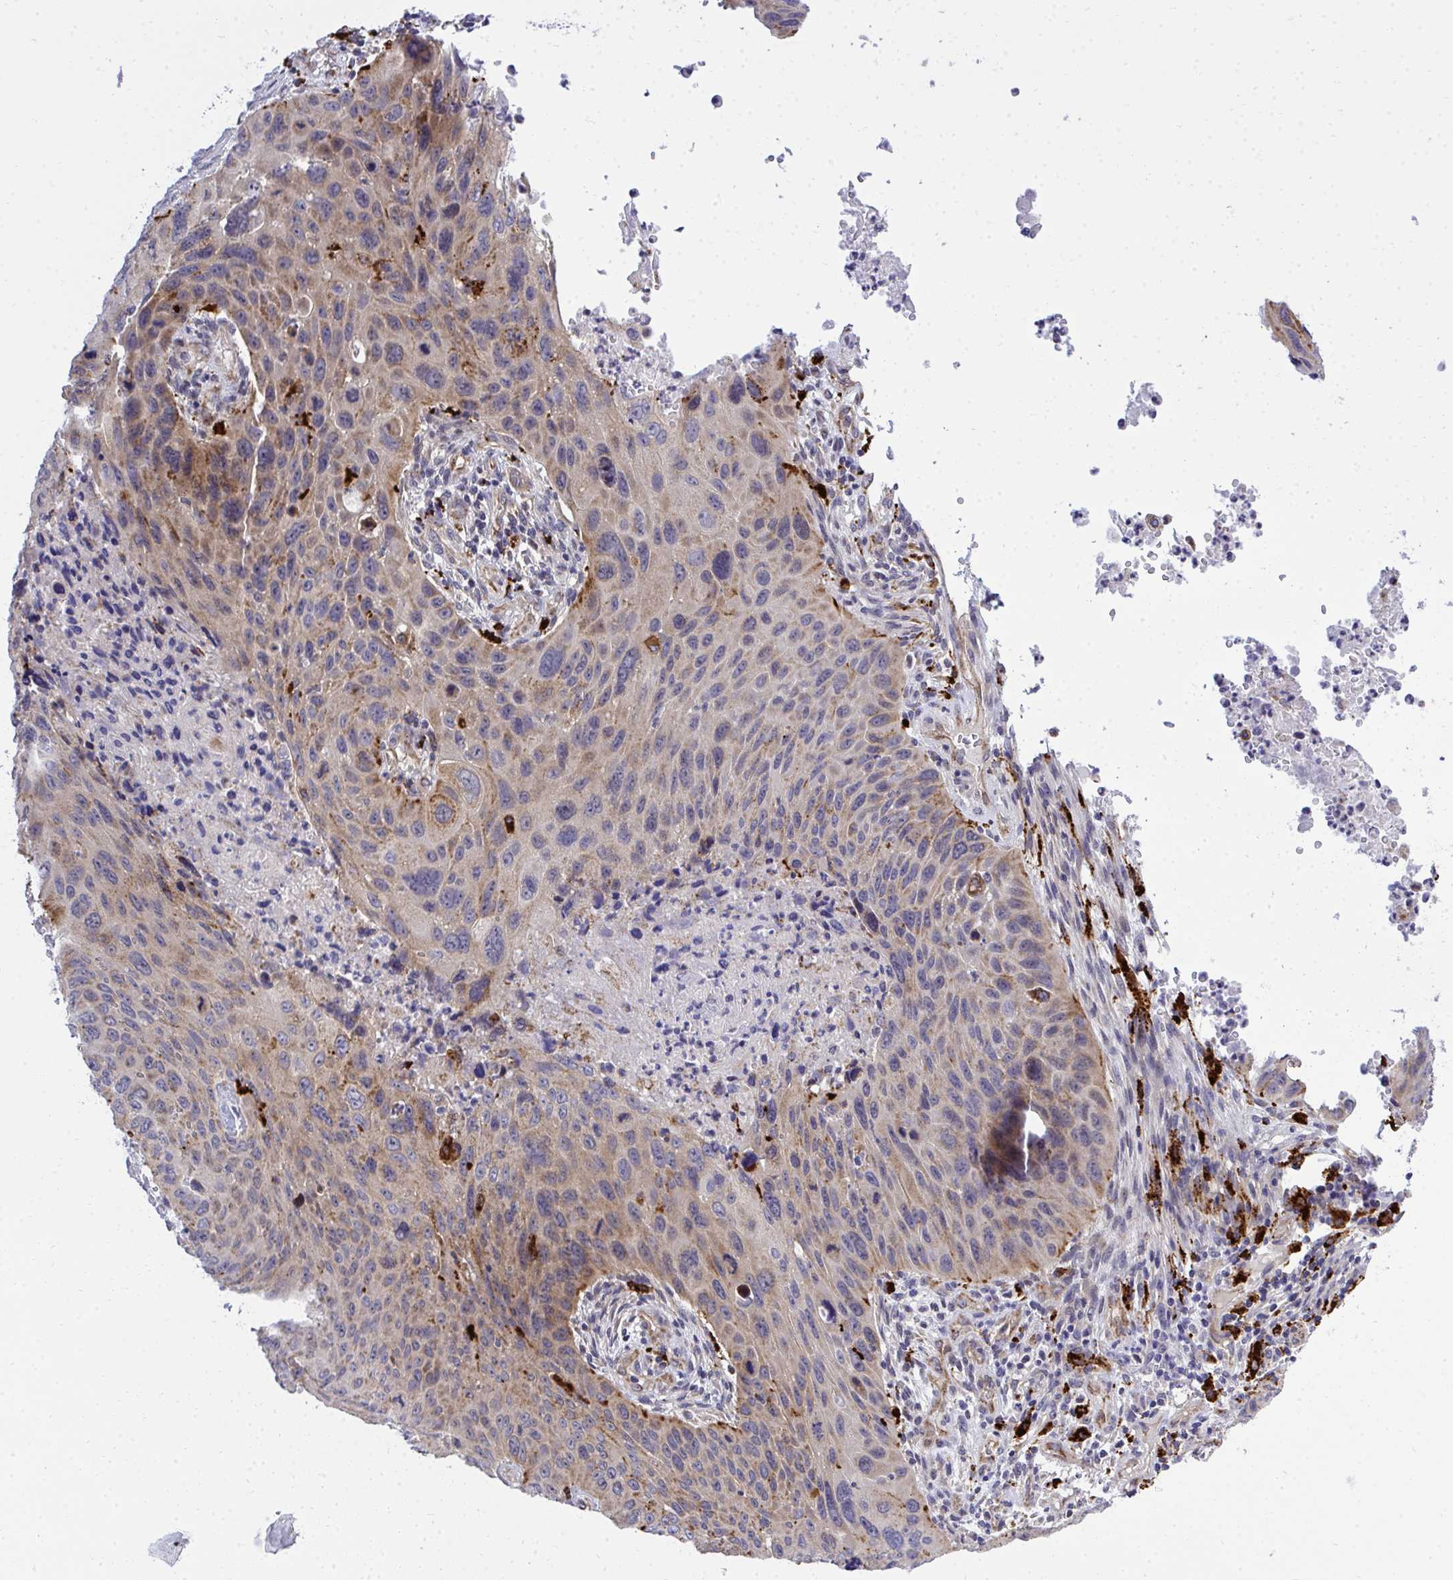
{"staining": {"intensity": "weak", "quantity": "<25%", "location": "cytoplasmic/membranous"}, "tissue": "lung cancer", "cell_type": "Tumor cells", "image_type": "cancer", "snomed": [{"axis": "morphology", "description": "Squamous cell carcinoma, NOS"}, {"axis": "topography", "description": "Lung"}], "caption": "An IHC photomicrograph of lung cancer (squamous cell carcinoma) is shown. There is no staining in tumor cells of lung cancer (squamous cell carcinoma).", "gene": "XAF1", "patient": {"sex": "male", "age": 63}}